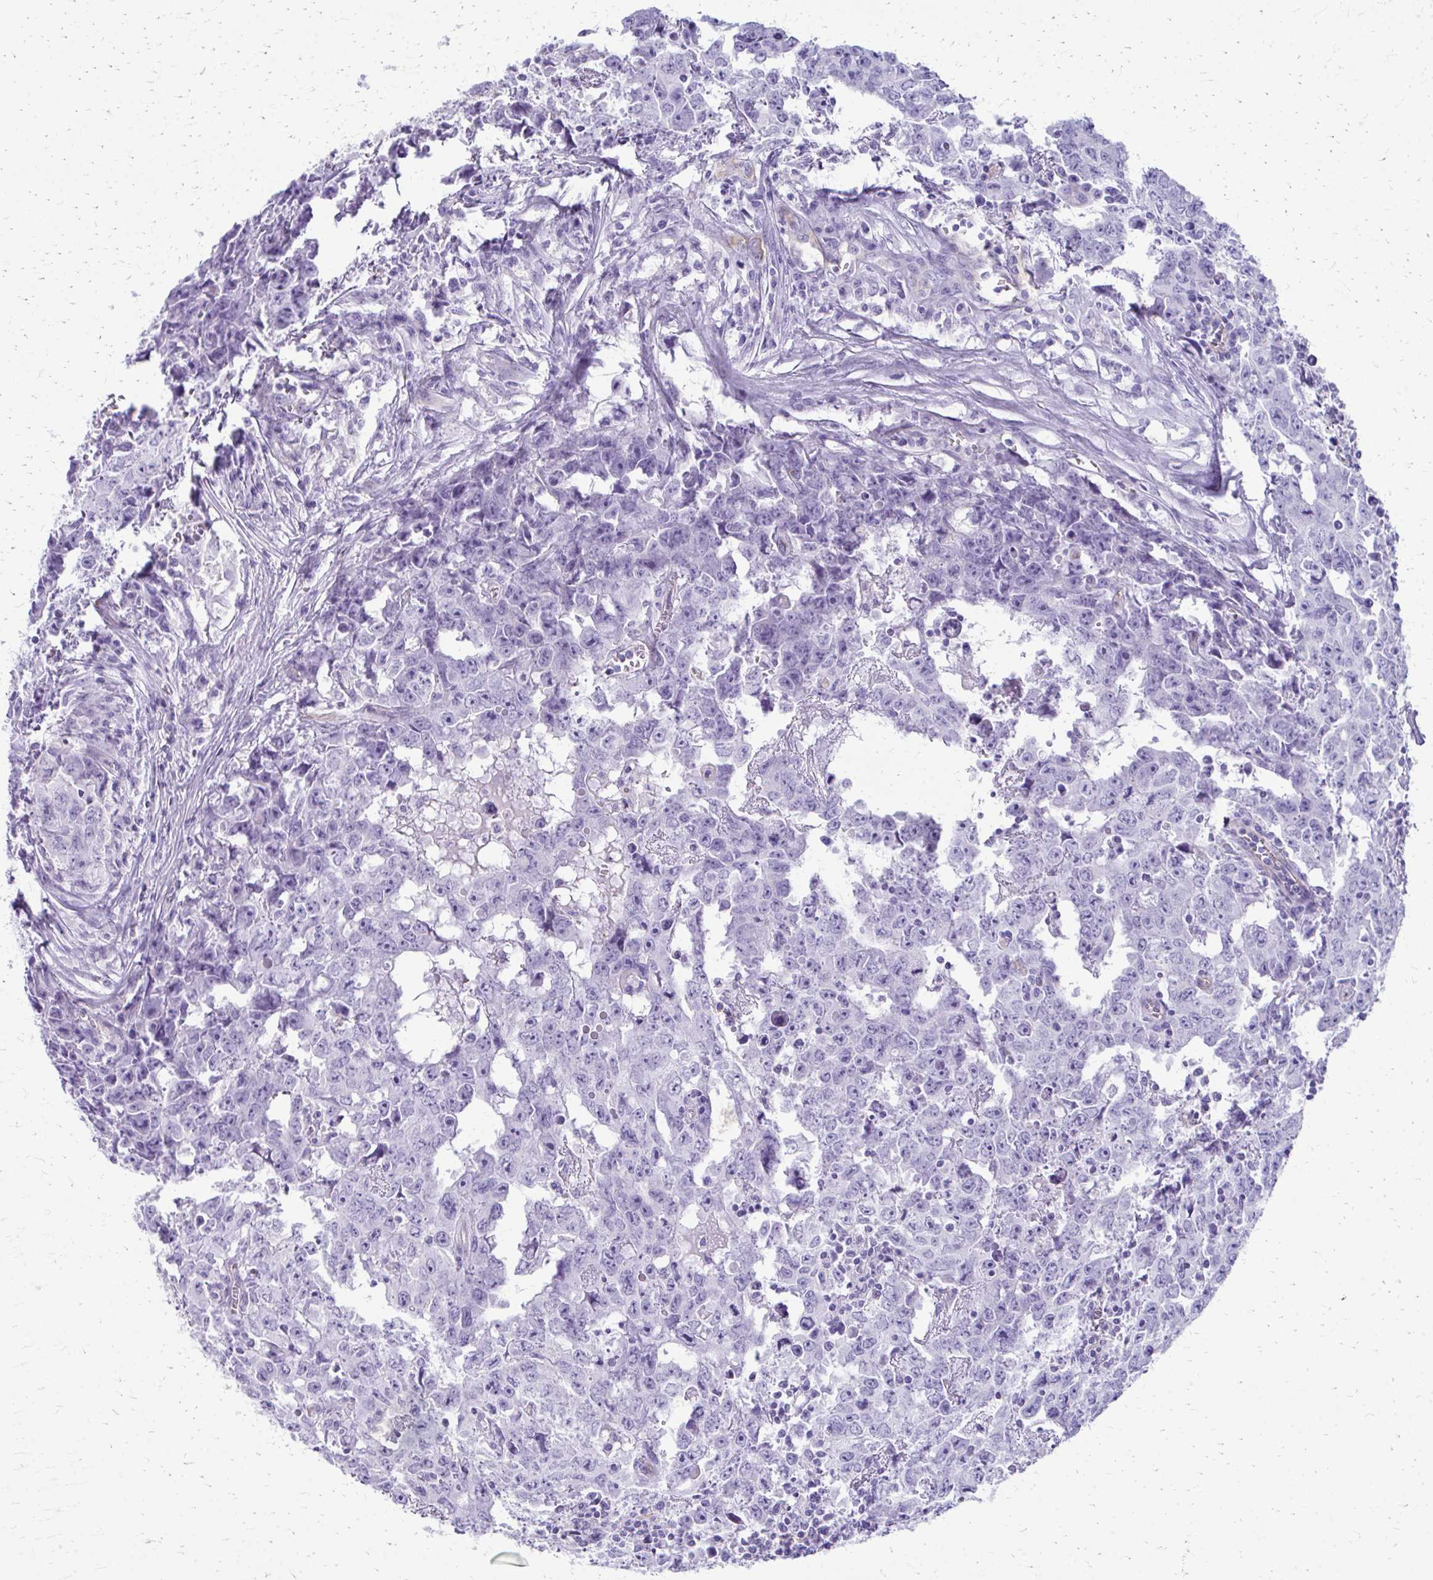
{"staining": {"intensity": "negative", "quantity": "none", "location": "none"}, "tissue": "testis cancer", "cell_type": "Tumor cells", "image_type": "cancer", "snomed": [{"axis": "morphology", "description": "Carcinoma, Embryonal, NOS"}, {"axis": "topography", "description": "Testis"}], "caption": "Tumor cells show no significant expression in embryonal carcinoma (testis). Nuclei are stained in blue.", "gene": "TPSG1", "patient": {"sex": "male", "age": 22}}